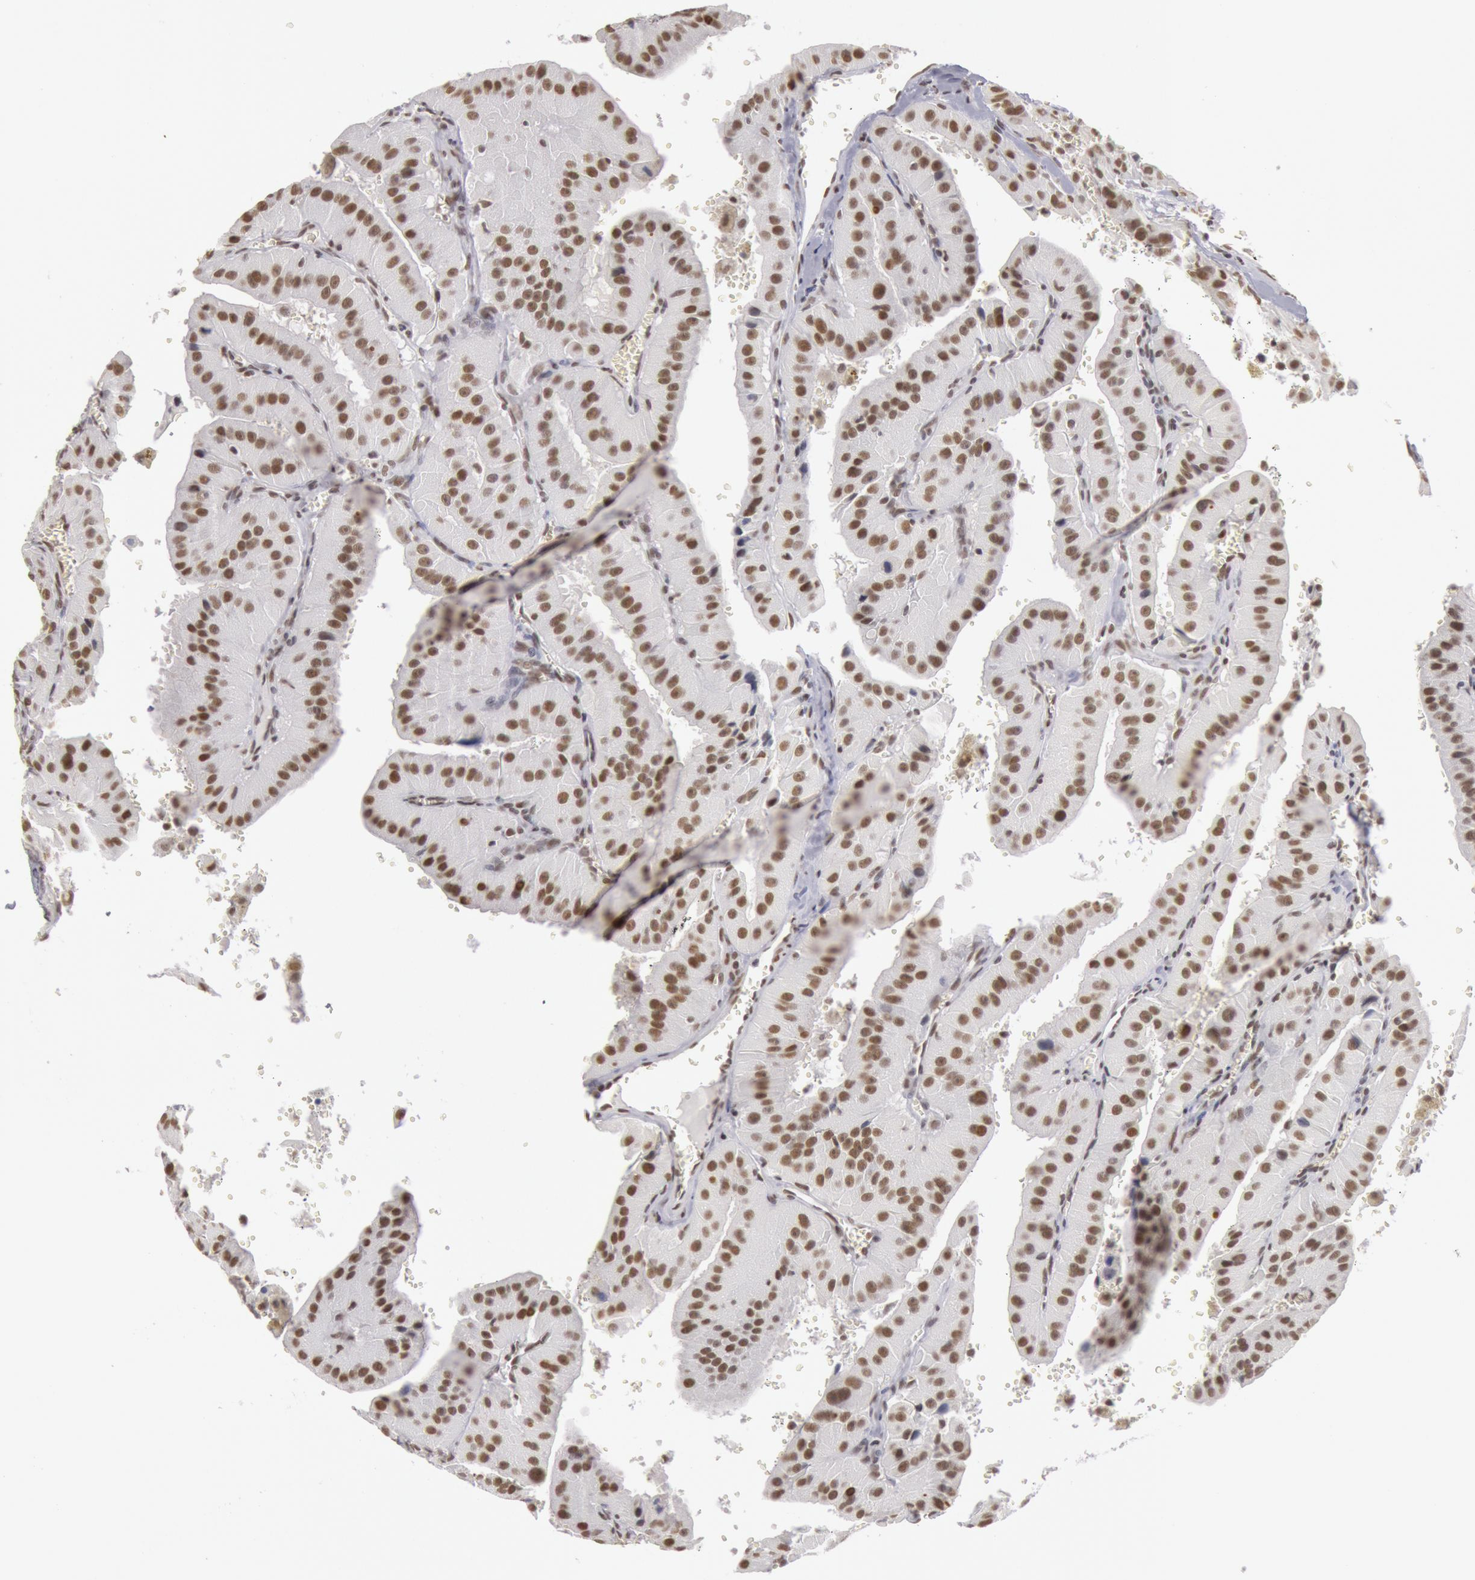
{"staining": {"intensity": "strong", "quantity": ">75%", "location": "nuclear"}, "tissue": "thyroid cancer", "cell_type": "Tumor cells", "image_type": "cancer", "snomed": [{"axis": "morphology", "description": "Carcinoma, NOS"}, {"axis": "topography", "description": "Thyroid gland"}], "caption": "Immunohistochemistry of carcinoma (thyroid) shows high levels of strong nuclear staining in approximately >75% of tumor cells.", "gene": "ESS2", "patient": {"sex": "male", "age": 76}}